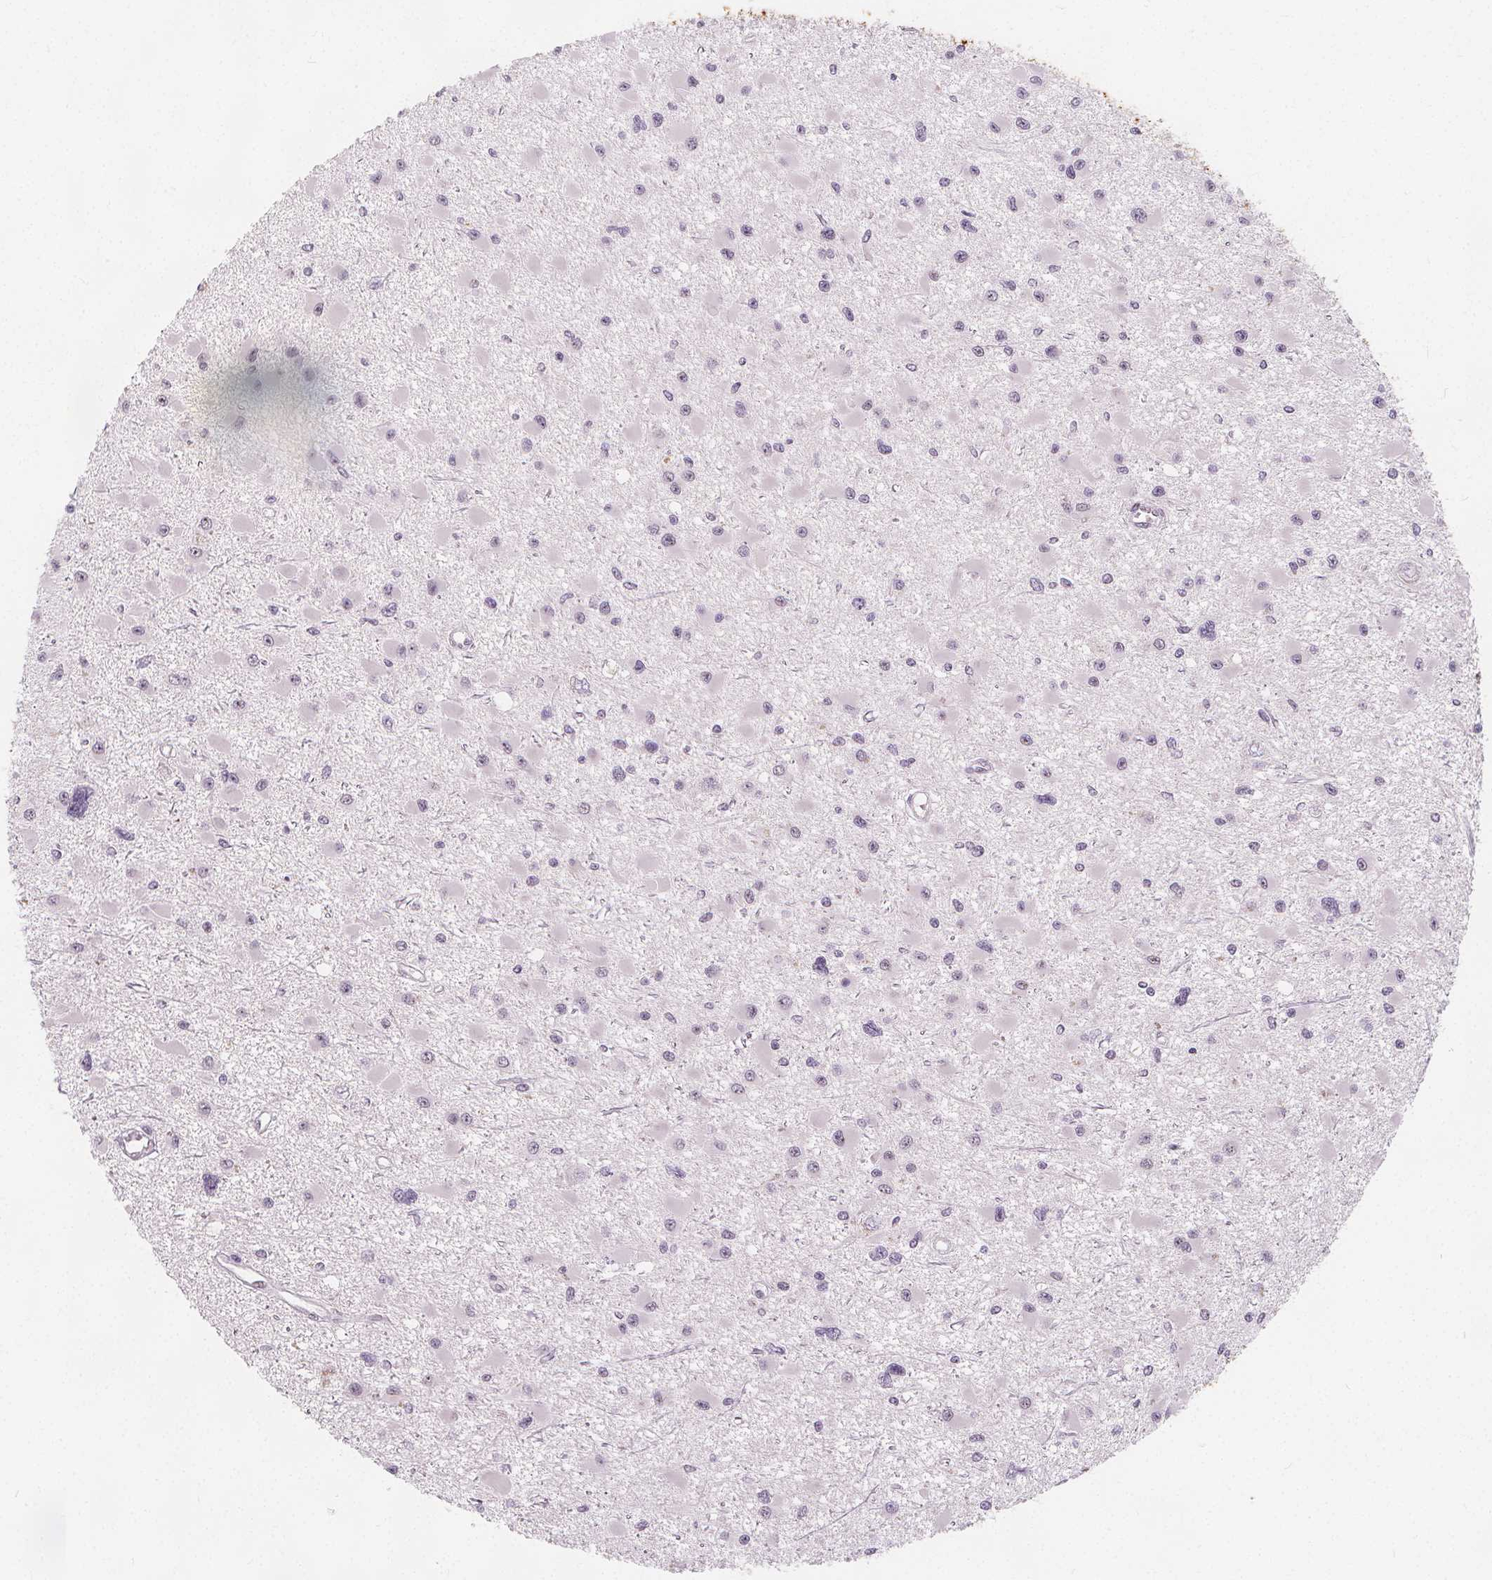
{"staining": {"intensity": "negative", "quantity": "none", "location": "none"}, "tissue": "glioma", "cell_type": "Tumor cells", "image_type": "cancer", "snomed": [{"axis": "morphology", "description": "Glioma, malignant, High grade"}, {"axis": "topography", "description": "Brain"}], "caption": "Tumor cells show no significant expression in malignant high-grade glioma.", "gene": "DRC3", "patient": {"sex": "male", "age": 54}}